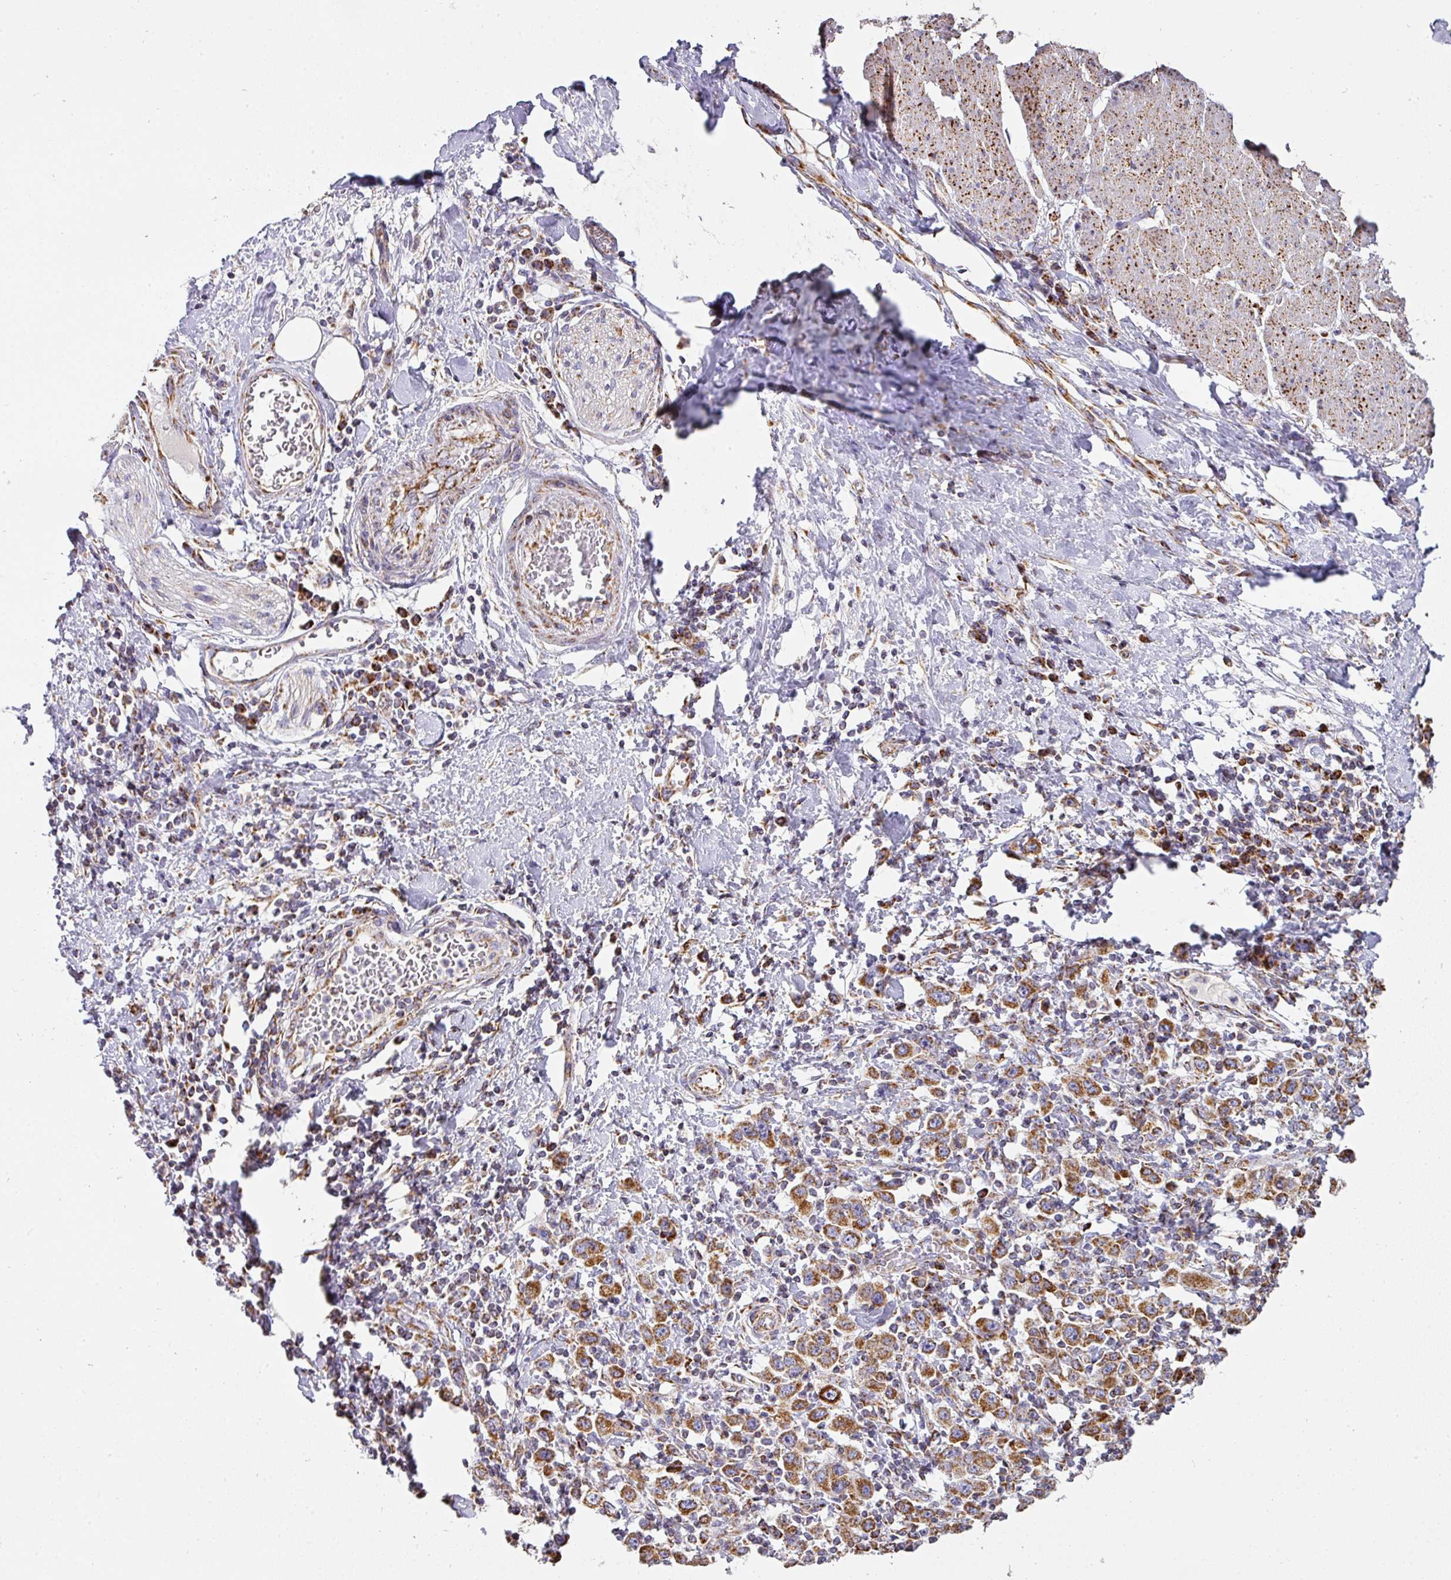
{"staining": {"intensity": "strong", "quantity": ">75%", "location": "cytoplasmic/membranous"}, "tissue": "stomach cancer", "cell_type": "Tumor cells", "image_type": "cancer", "snomed": [{"axis": "morphology", "description": "Normal tissue, NOS"}, {"axis": "morphology", "description": "Adenocarcinoma, NOS"}, {"axis": "topography", "description": "Stomach, upper"}, {"axis": "topography", "description": "Stomach"}], "caption": "Adenocarcinoma (stomach) stained with DAB (3,3'-diaminobenzidine) immunohistochemistry exhibits high levels of strong cytoplasmic/membranous positivity in approximately >75% of tumor cells. The staining is performed using DAB (3,3'-diaminobenzidine) brown chromogen to label protein expression. The nuclei are counter-stained blue using hematoxylin.", "gene": "UQCRFS1", "patient": {"sex": "male", "age": 59}}